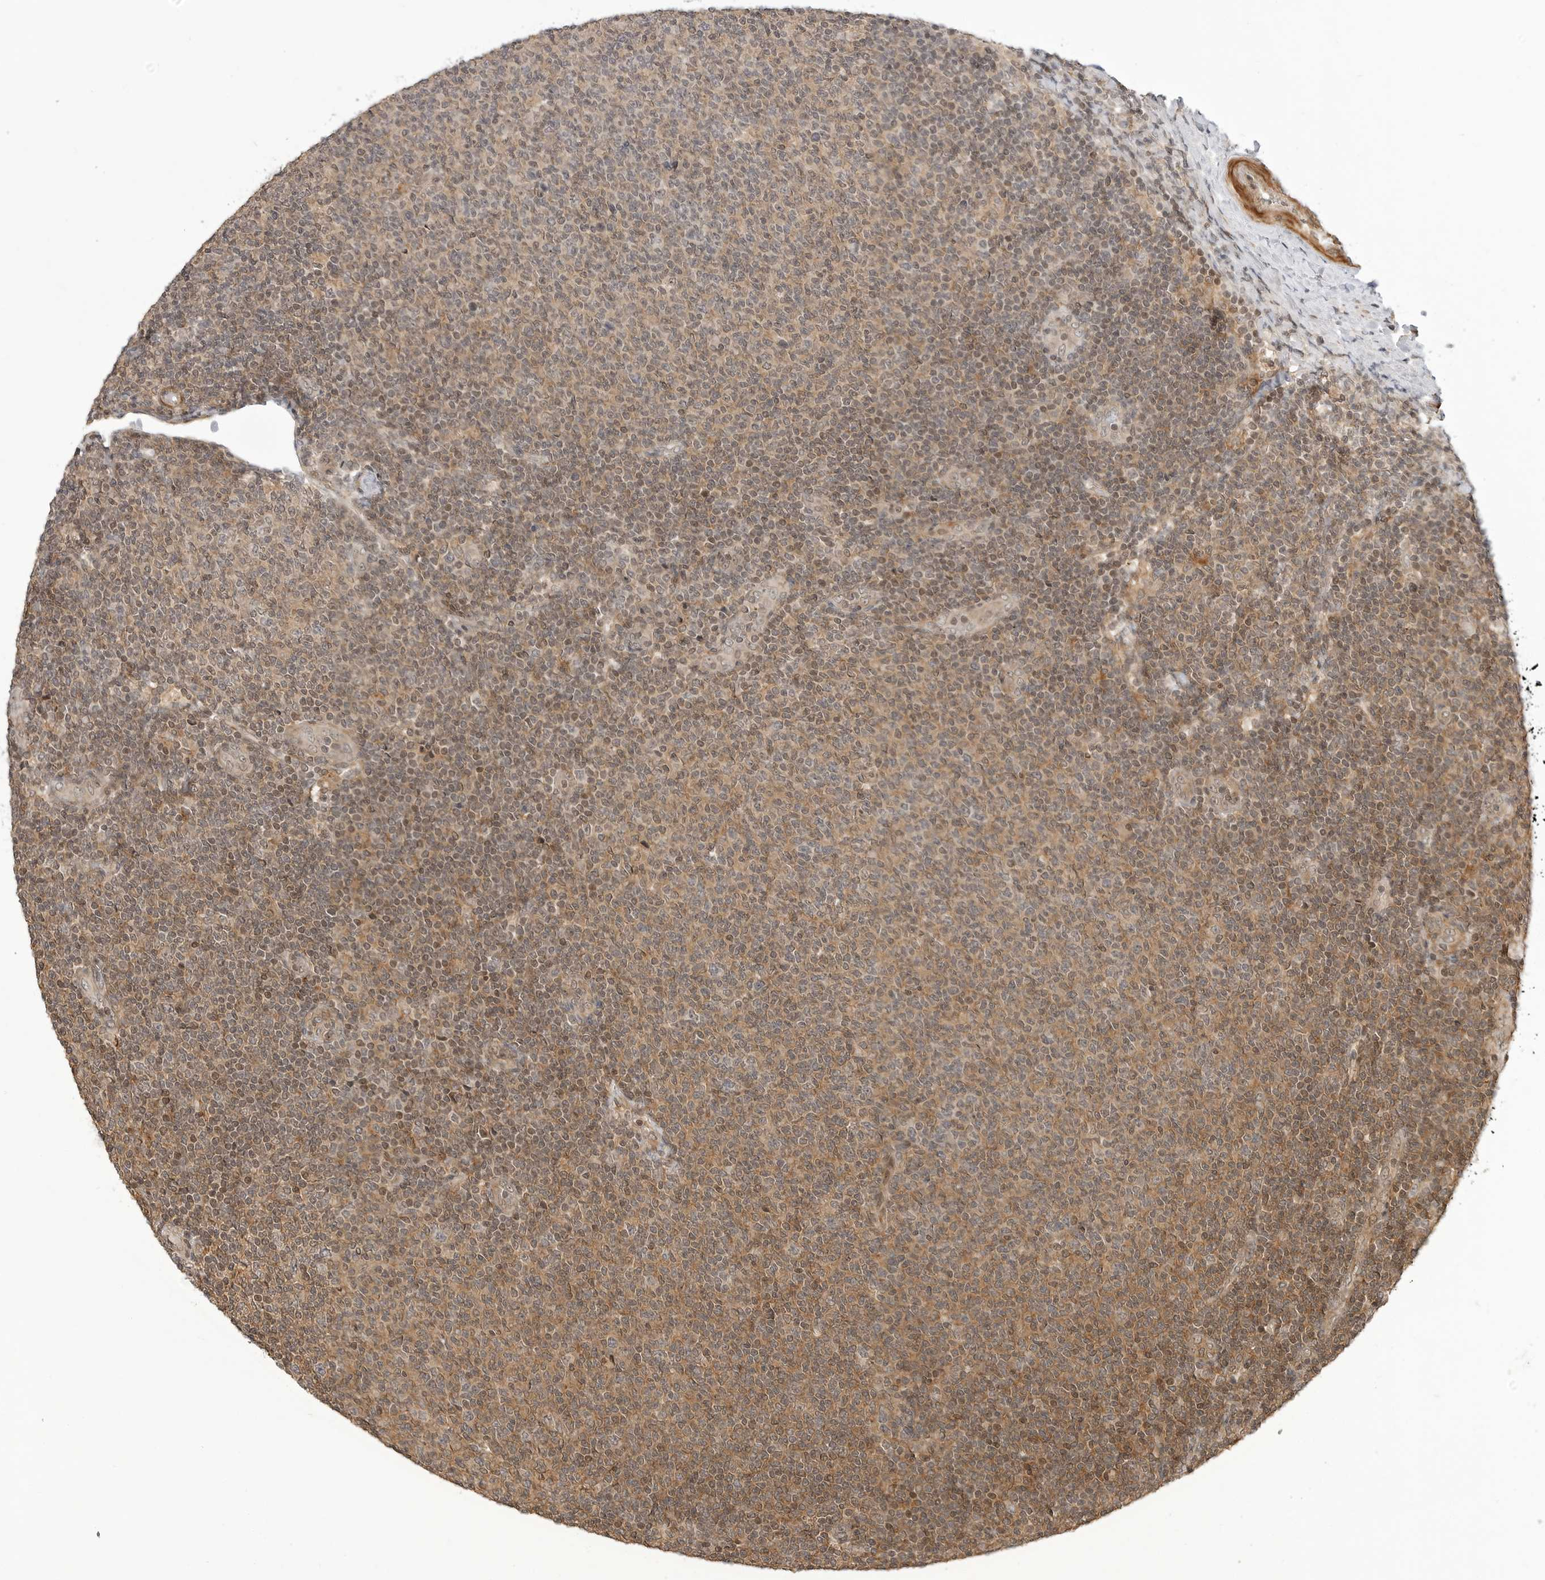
{"staining": {"intensity": "weak", "quantity": "25%-75%", "location": "cytoplasmic/membranous,nuclear"}, "tissue": "lymphoma", "cell_type": "Tumor cells", "image_type": "cancer", "snomed": [{"axis": "morphology", "description": "Malignant lymphoma, non-Hodgkin's type, Low grade"}, {"axis": "topography", "description": "Lymph node"}], "caption": "This histopathology image reveals immunohistochemistry staining of human lymphoma, with low weak cytoplasmic/membranous and nuclear staining in about 25%-75% of tumor cells.", "gene": "MAP2K5", "patient": {"sex": "male", "age": 66}}